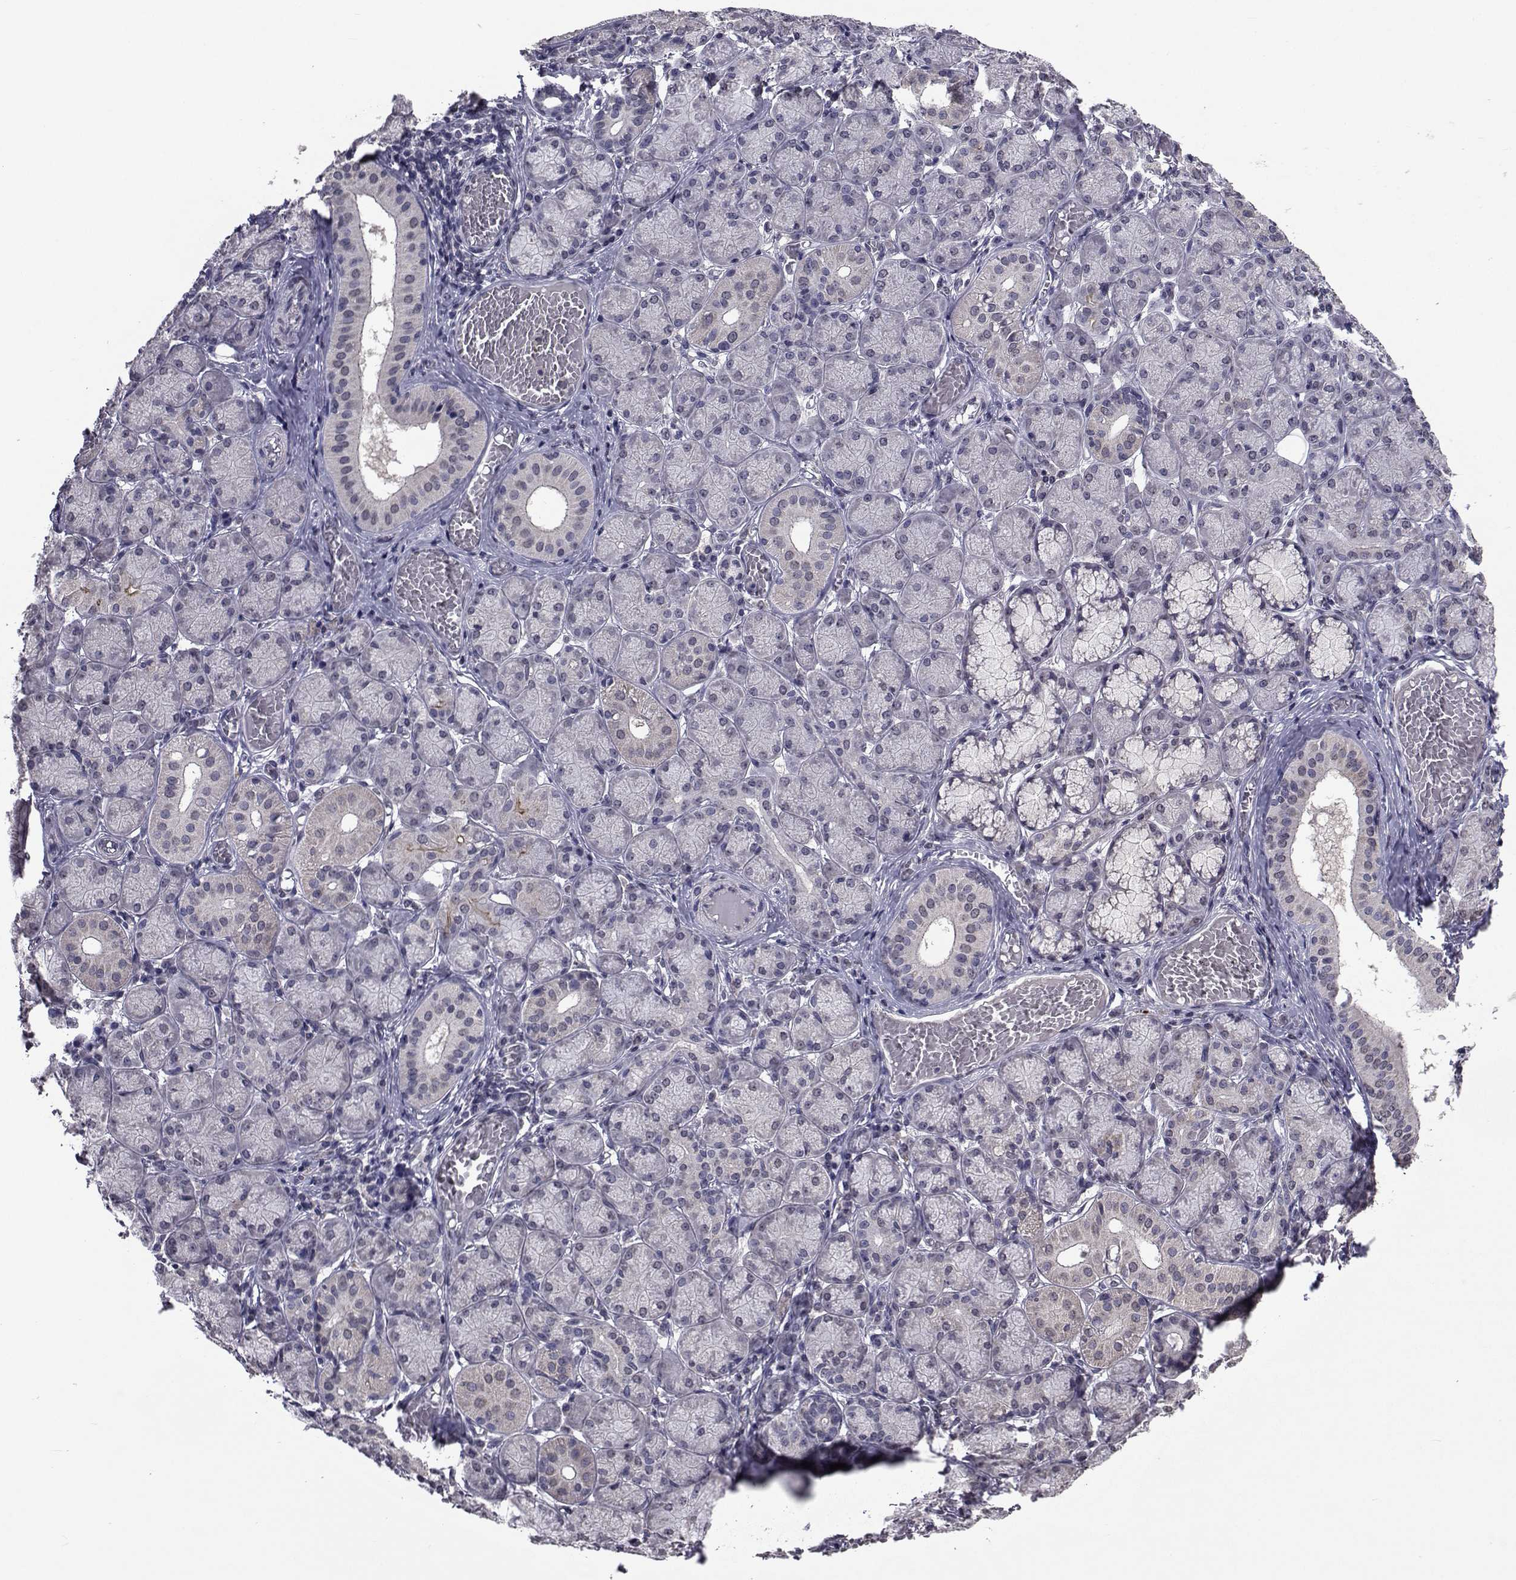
{"staining": {"intensity": "weak", "quantity": "25%-75%", "location": "cytoplasmic/membranous"}, "tissue": "salivary gland", "cell_type": "Glandular cells", "image_type": "normal", "snomed": [{"axis": "morphology", "description": "Normal tissue, NOS"}, {"axis": "topography", "description": "Salivary gland"}, {"axis": "topography", "description": "Peripheral nerve tissue"}], "caption": "Immunohistochemistry micrograph of normal salivary gland: human salivary gland stained using immunohistochemistry (IHC) reveals low levels of weak protein expression localized specifically in the cytoplasmic/membranous of glandular cells, appearing as a cytoplasmic/membranous brown color.", "gene": "CYP2S1", "patient": {"sex": "female", "age": 24}}